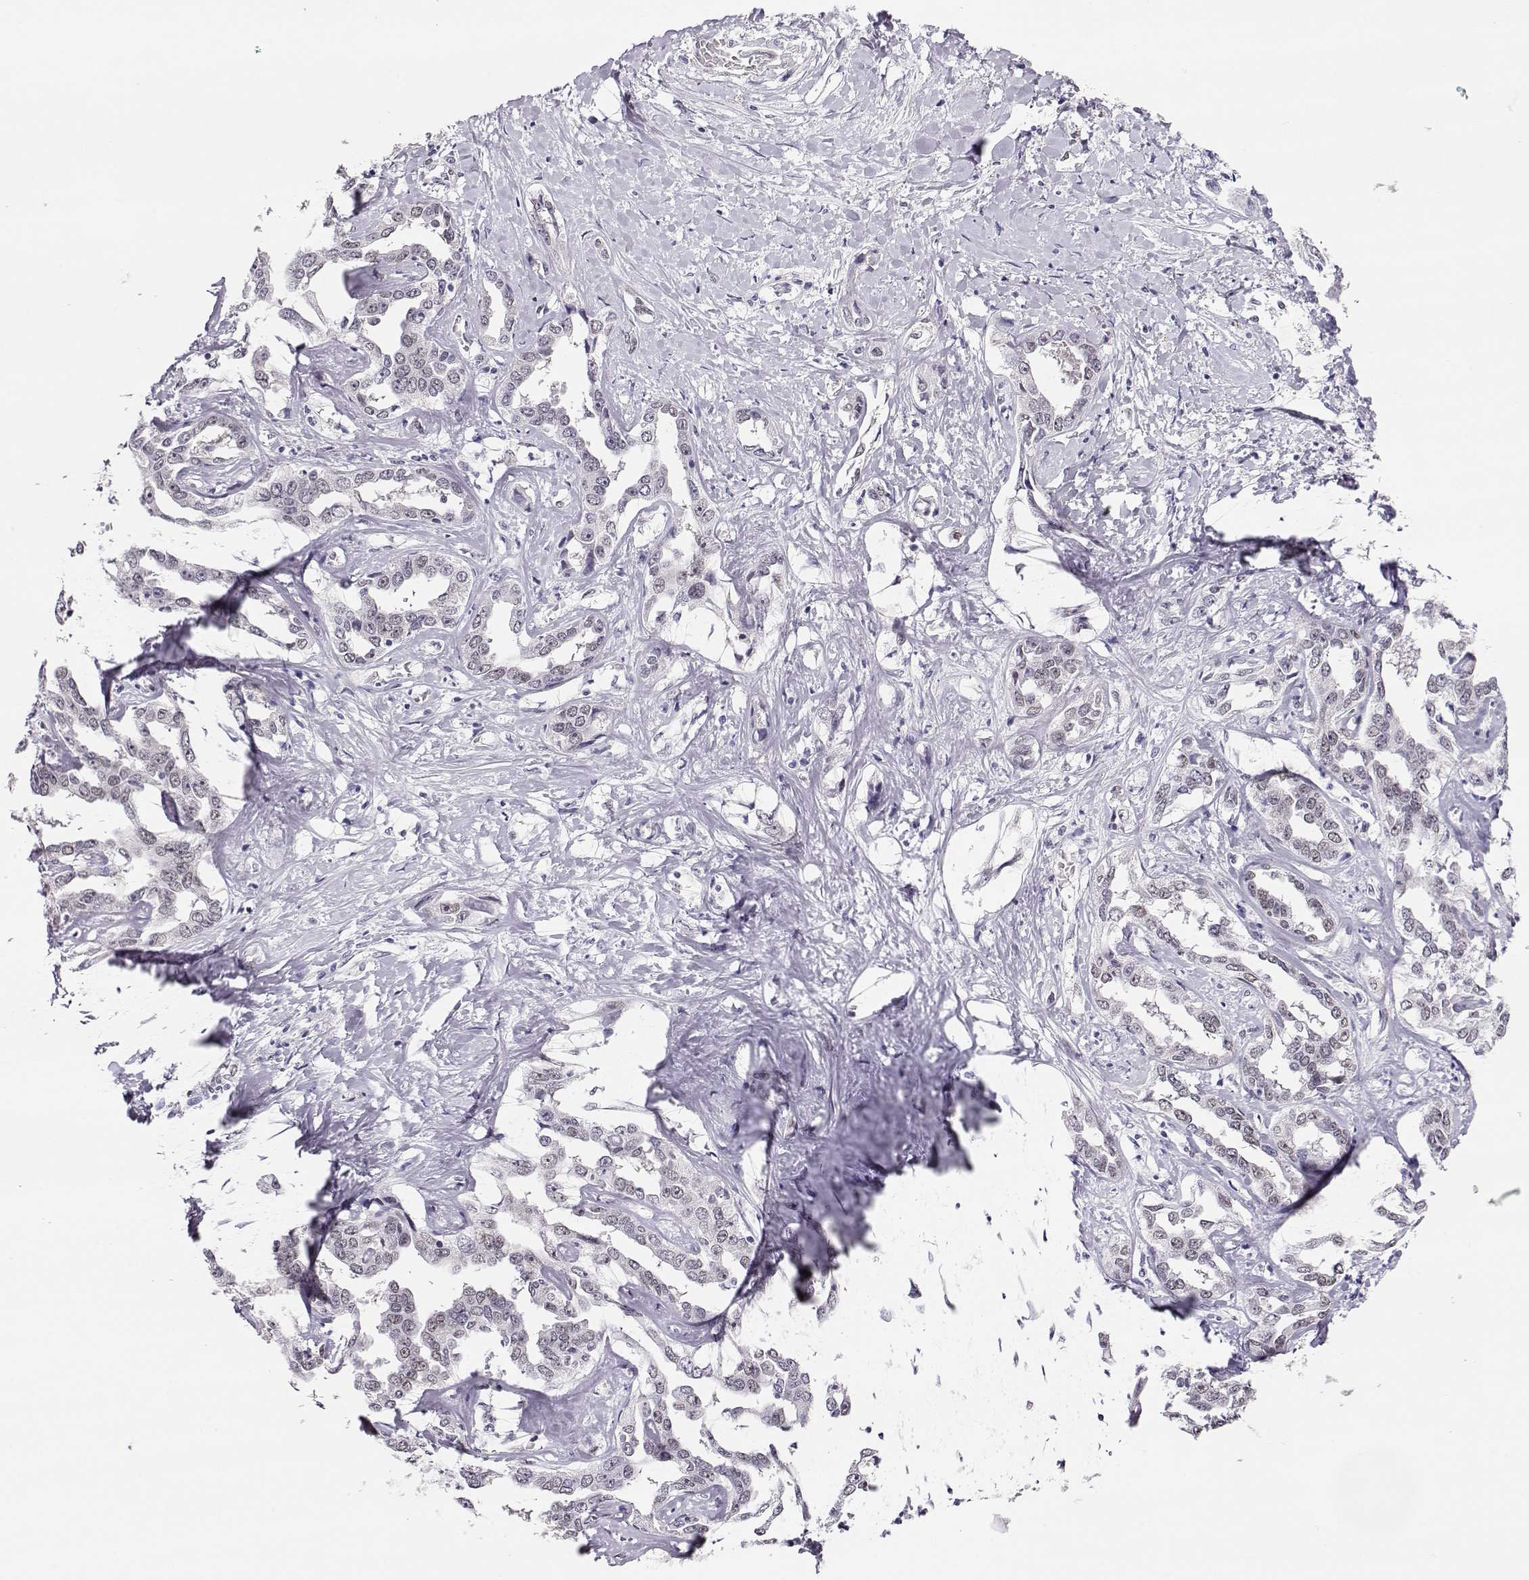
{"staining": {"intensity": "negative", "quantity": "none", "location": "none"}, "tissue": "liver cancer", "cell_type": "Tumor cells", "image_type": "cancer", "snomed": [{"axis": "morphology", "description": "Cholangiocarcinoma"}, {"axis": "topography", "description": "Liver"}], "caption": "Immunohistochemical staining of human liver cancer demonstrates no significant expression in tumor cells.", "gene": "POLI", "patient": {"sex": "male", "age": 59}}